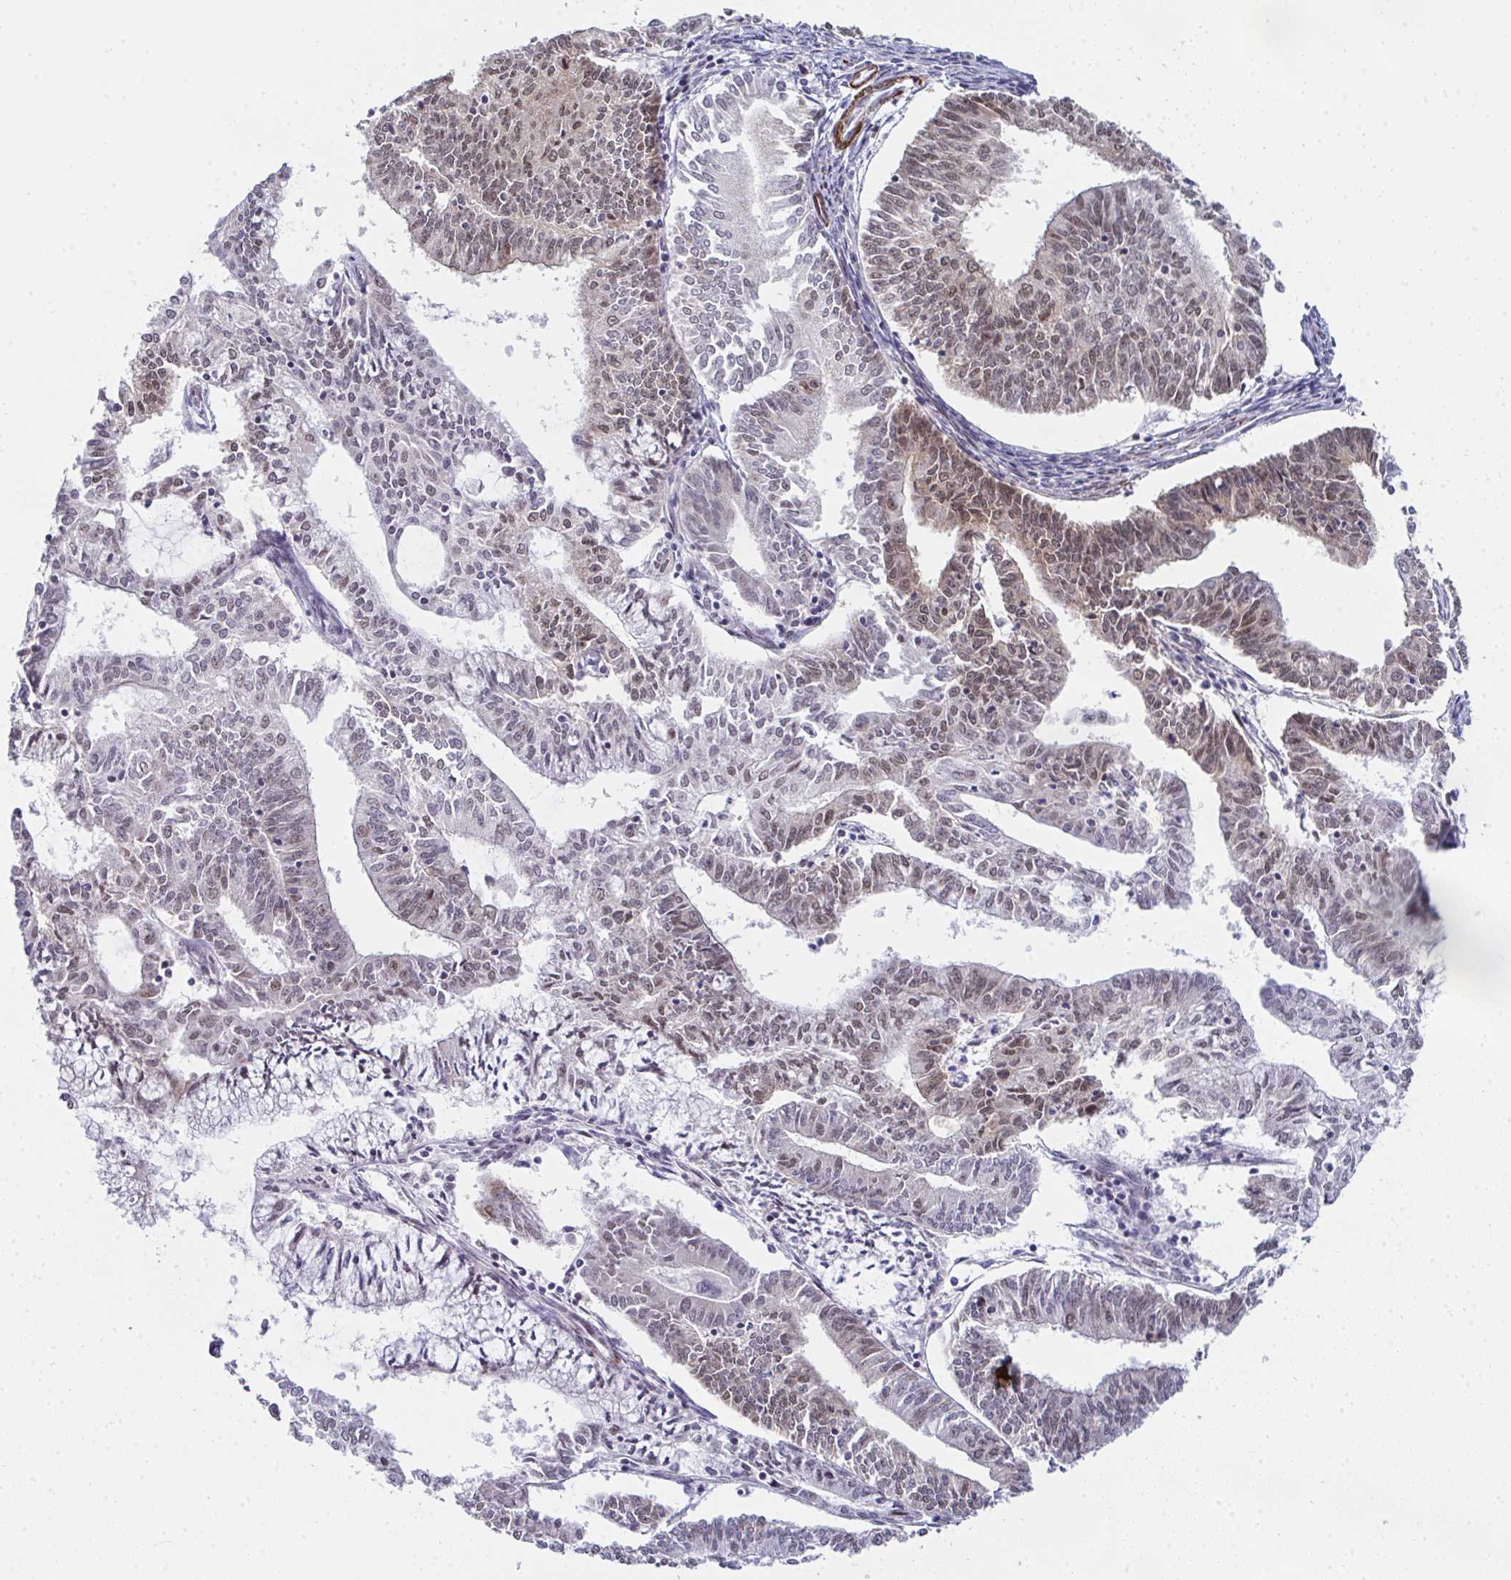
{"staining": {"intensity": "moderate", "quantity": "25%-75%", "location": "nuclear"}, "tissue": "endometrial cancer", "cell_type": "Tumor cells", "image_type": "cancer", "snomed": [{"axis": "morphology", "description": "Adenocarcinoma, NOS"}, {"axis": "topography", "description": "Endometrium"}], "caption": "A photomicrograph showing moderate nuclear positivity in approximately 25%-75% of tumor cells in adenocarcinoma (endometrial), as visualized by brown immunohistochemical staining.", "gene": "GINS2", "patient": {"sex": "female", "age": 61}}